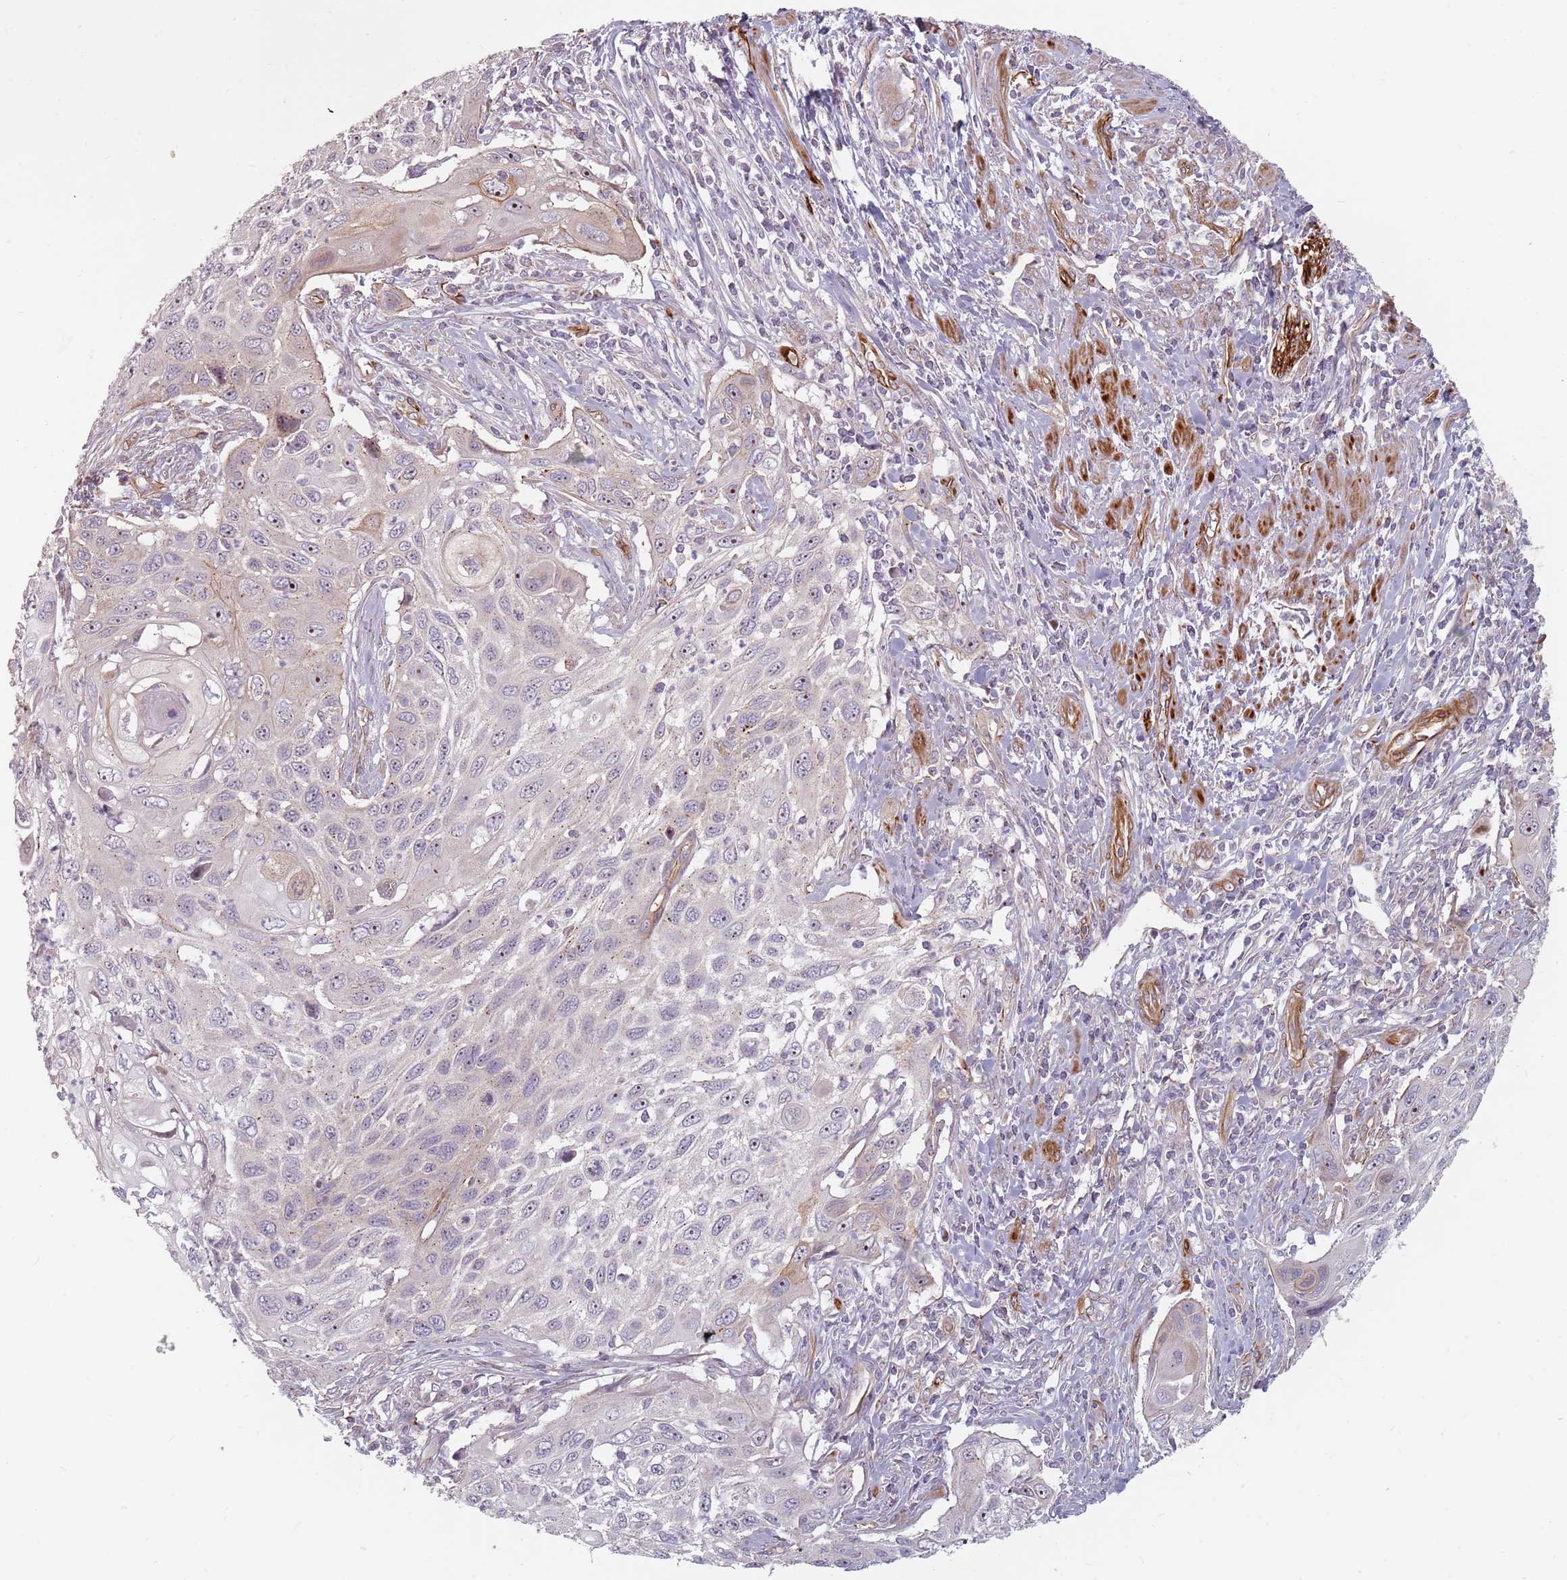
{"staining": {"intensity": "weak", "quantity": "<25%", "location": "cytoplasmic/membranous"}, "tissue": "cervical cancer", "cell_type": "Tumor cells", "image_type": "cancer", "snomed": [{"axis": "morphology", "description": "Squamous cell carcinoma, NOS"}, {"axis": "topography", "description": "Cervix"}], "caption": "Immunohistochemical staining of human cervical cancer demonstrates no significant staining in tumor cells.", "gene": "GAS2L3", "patient": {"sex": "female", "age": 70}}